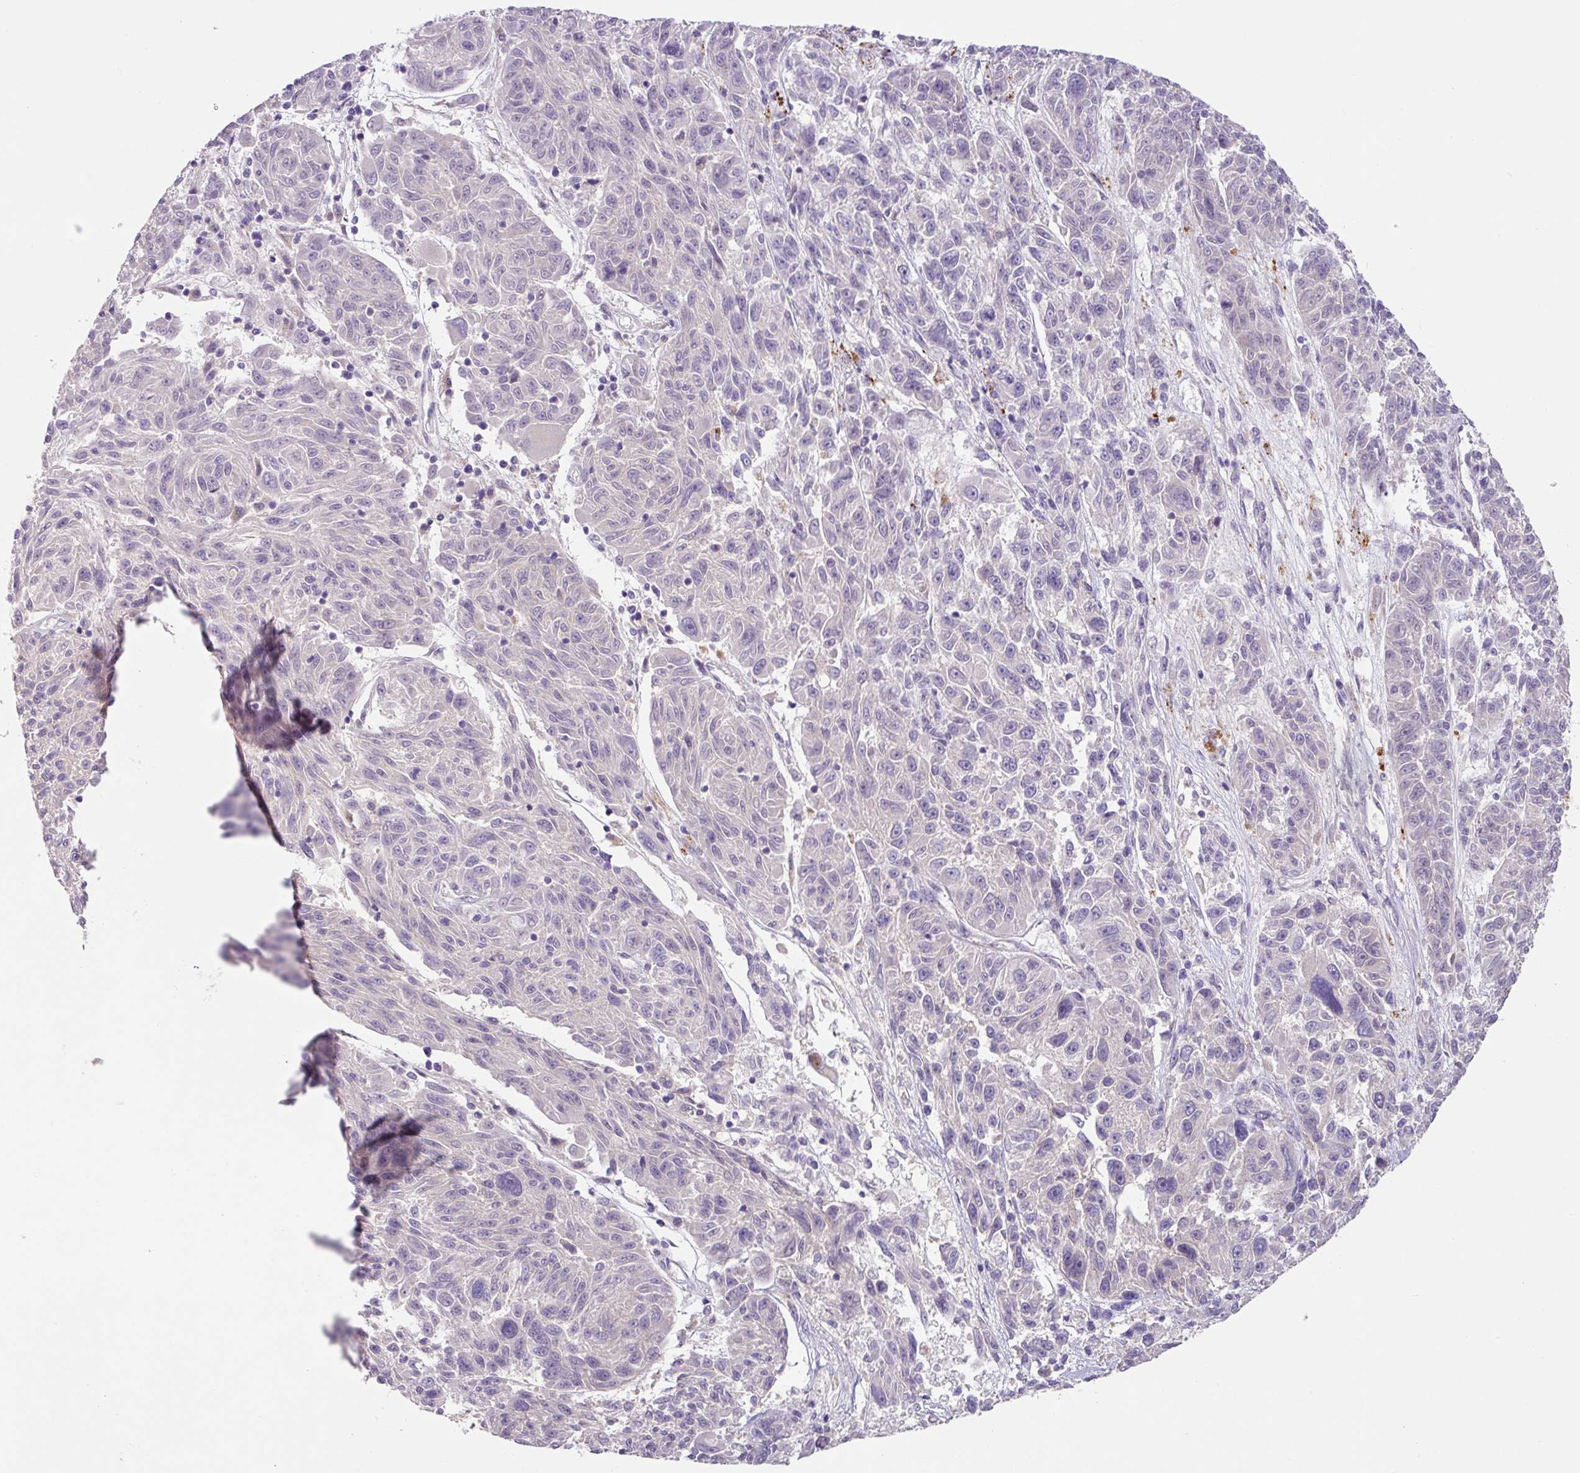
{"staining": {"intensity": "negative", "quantity": "none", "location": "none"}, "tissue": "melanoma", "cell_type": "Tumor cells", "image_type": "cancer", "snomed": [{"axis": "morphology", "description": "Malignant melanoma, NOS"}, {"axis": "topography", "description": "Skin"}], "caption": "An image of melanoma stained for a protein demonstrates no brown staining in tumor cells. Brightfield microscopy of immunohistochemistry stained with DAB (brown) and hematoxylin (blue), captured at high magnification.", "gene": "PLEKHH3", "patient": {"sex": "male", "age": 53}}